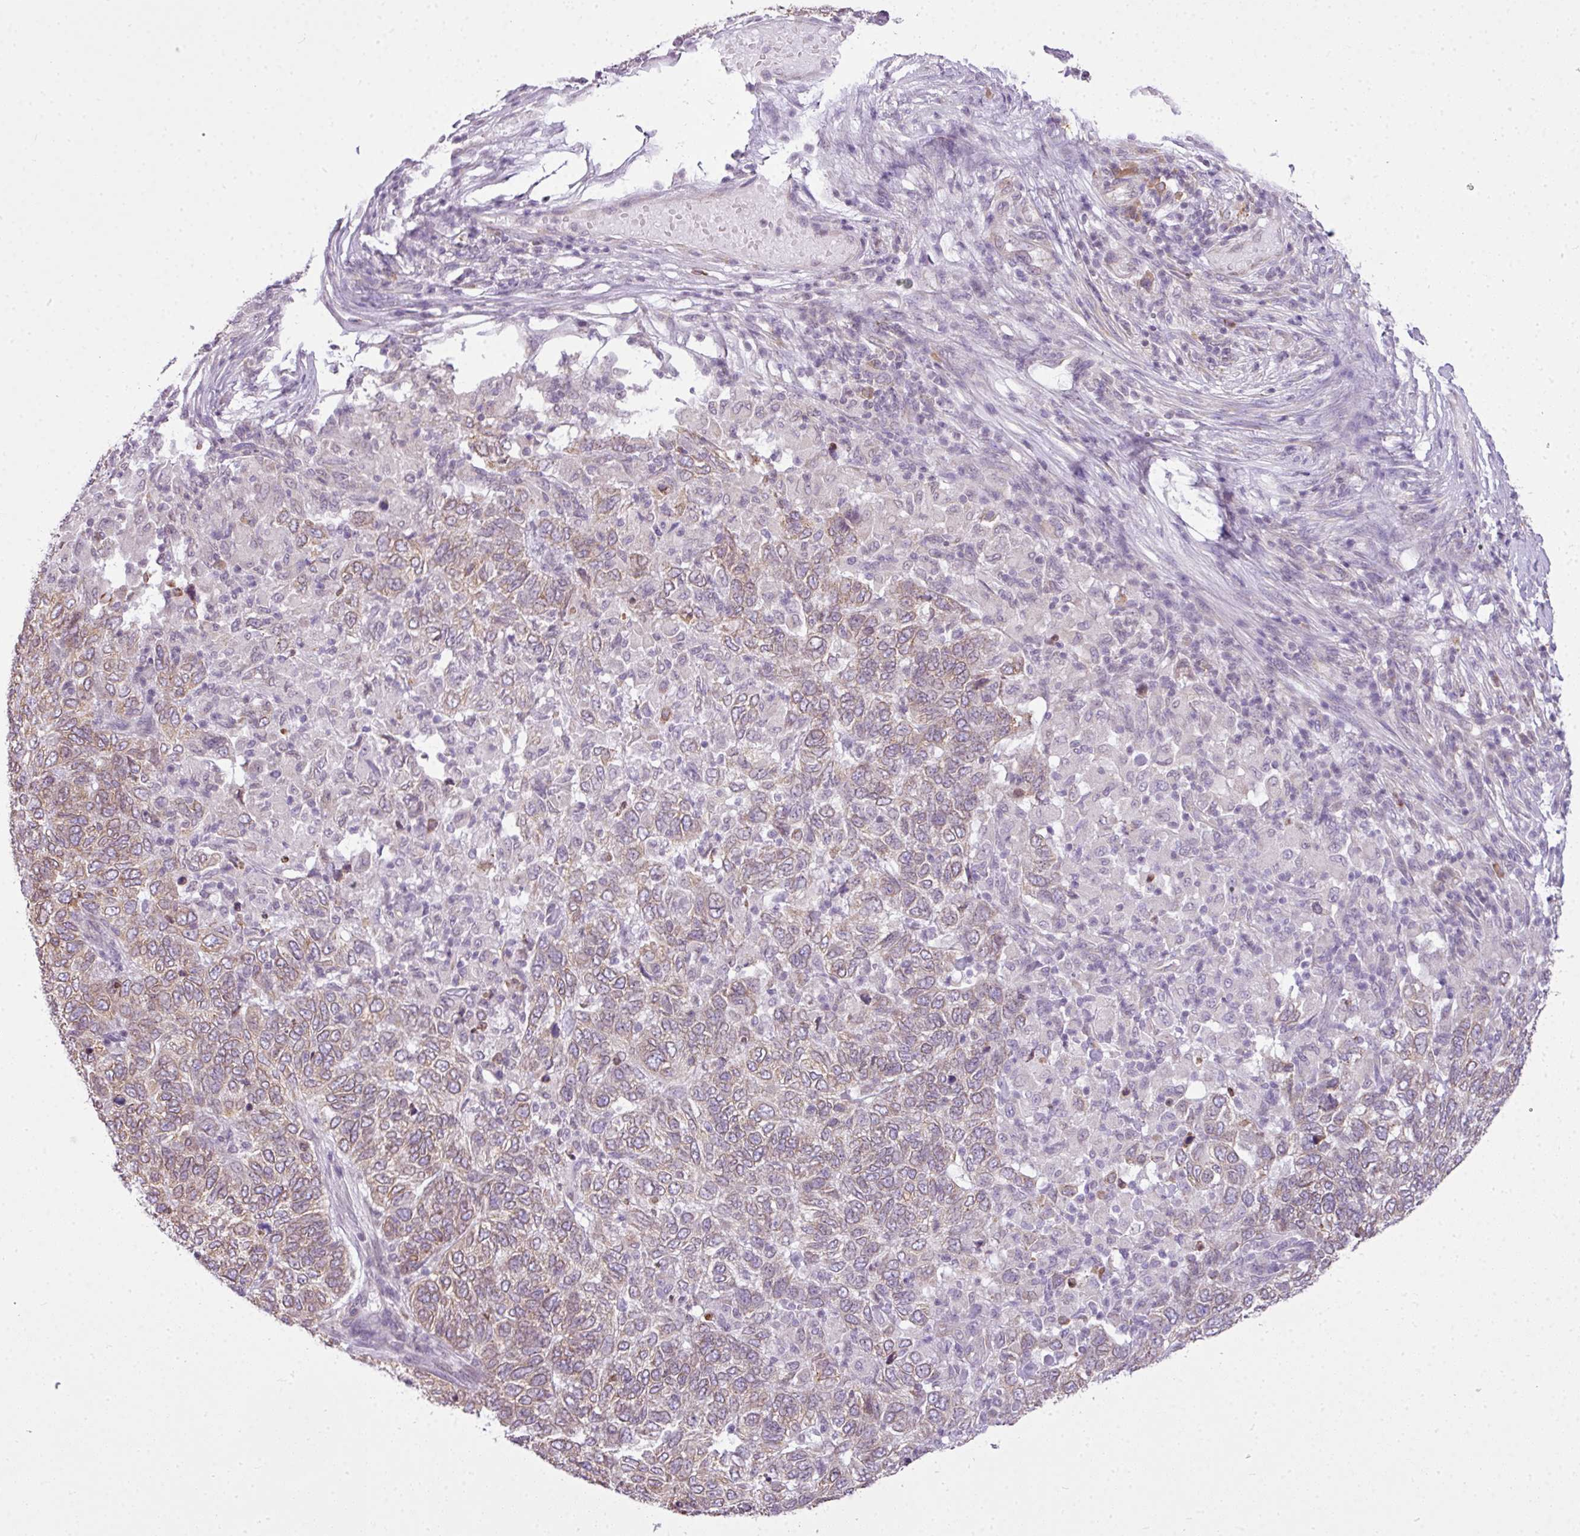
{"staining": {"intensity": "weak", "quantity": ">75%", "location": "cytoplasmic/membranous"}, "tissue": "skin cancer", "cell_type": "Tumor cells", "image_type": "cancer", "snomed": [{"axis": "morphology", "description": "Basal cell carcinoma"}, {"axis": "topography", "description": "Skin"}], "caption": "Tumor cells reveal low levels of weak cytoplasmic/membranous expression in about >75% of cells in human skin basal cell carcinoma.", "gene": "COX18", "patient": {"sex": "female", "age": 65}}